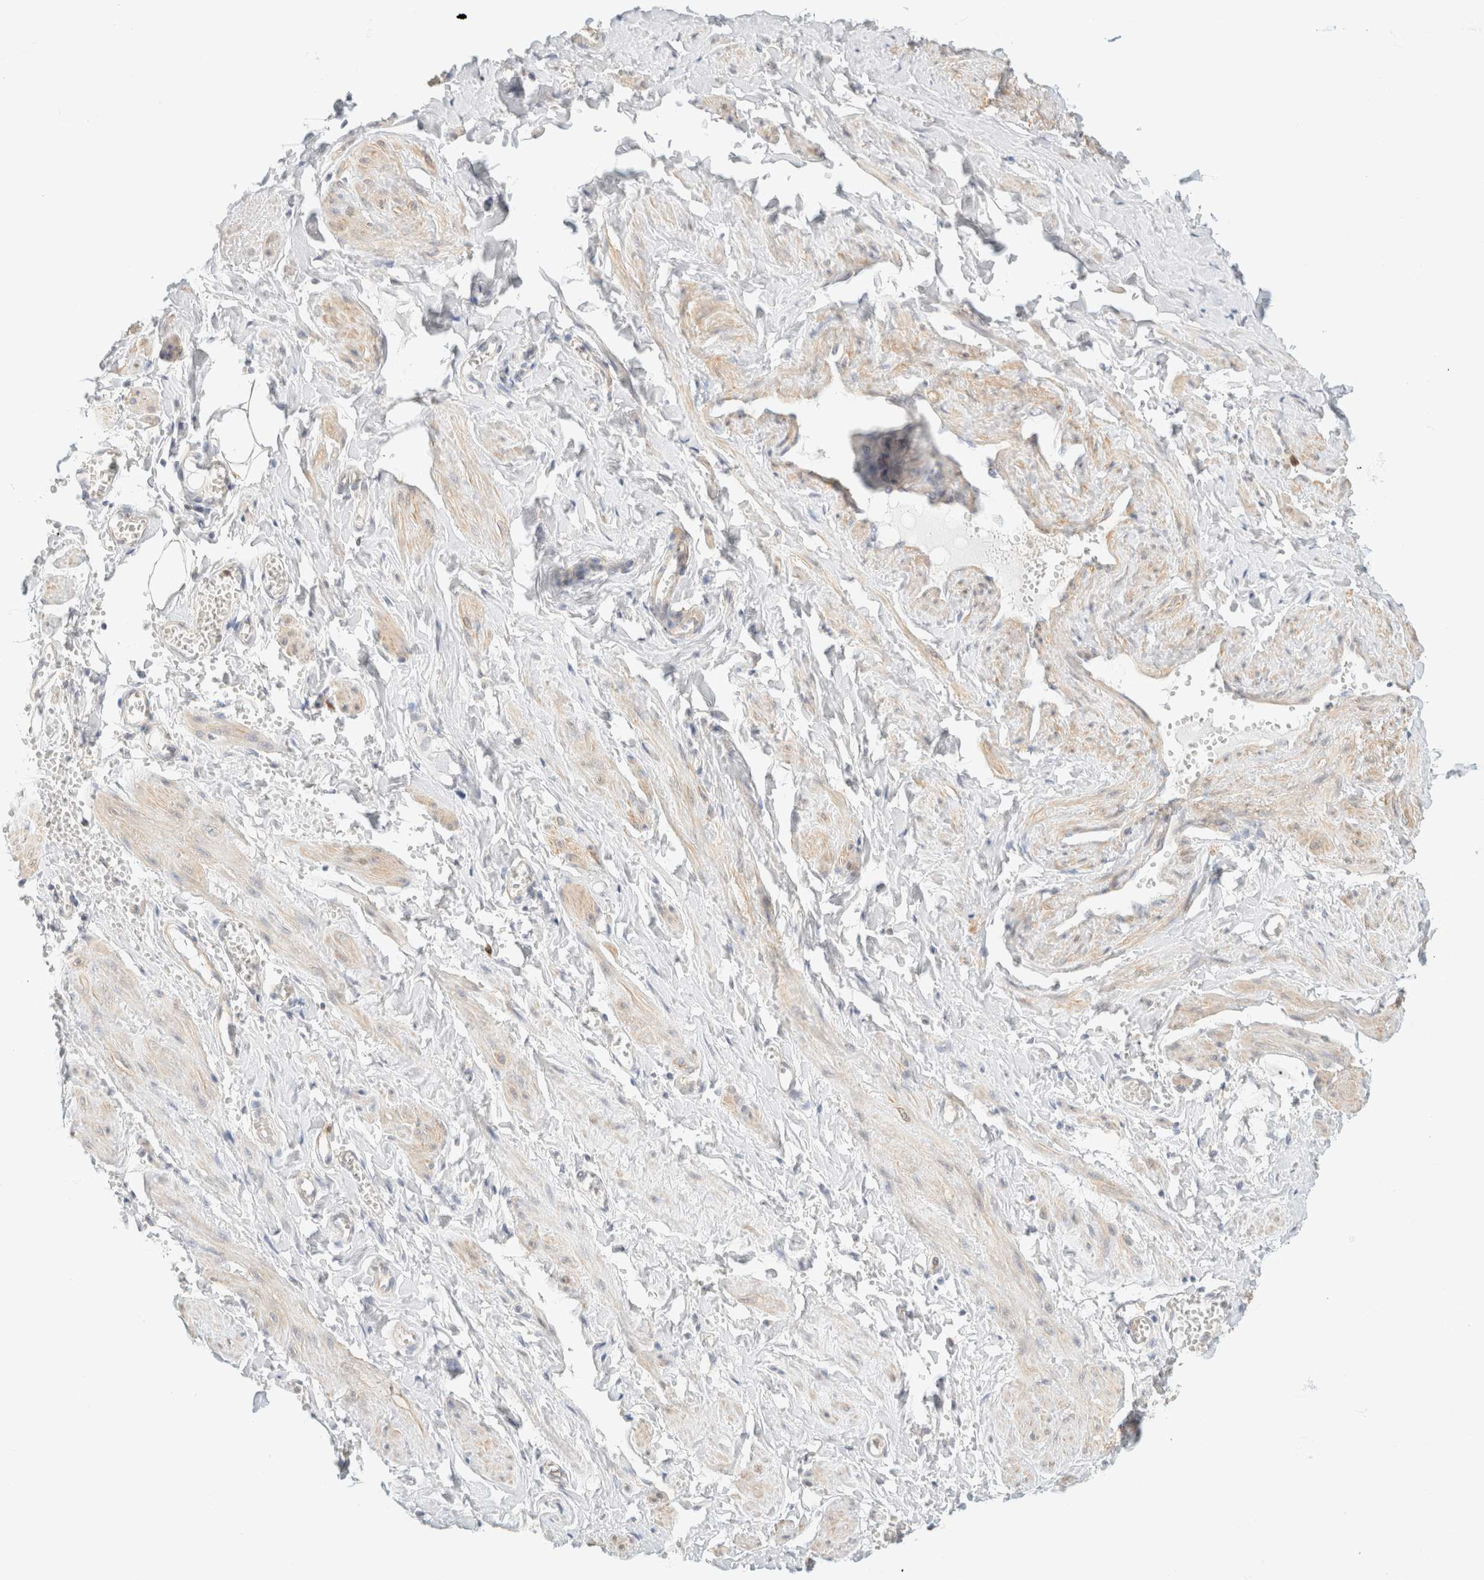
{"staining": {"intensity": "moderate", "quantity": ">75%", "location": "cytoplasmic/membranous"}, "tissue": "adipose tissue", "cell_type": "Adipocytes", "image_type": "normal", "snomed": [{"axis": "morphology", "description": "Normal tissue, NOS"}, {"axis": "topography", "description": "Vascular tissue"}, {"axis": "topography", "description": "Fallopian tube"}, {"axis": "topography", "description": "Ovary"}], "caption": "Immunohistochemistry (IHC) of benign human adipose tissue exhibits medium levels of moderate cytoplasmic/membranous staining in approximately >75% of adipocytes.", "gene": "GPI", "patient": {"sex": "female", "age": 67}}